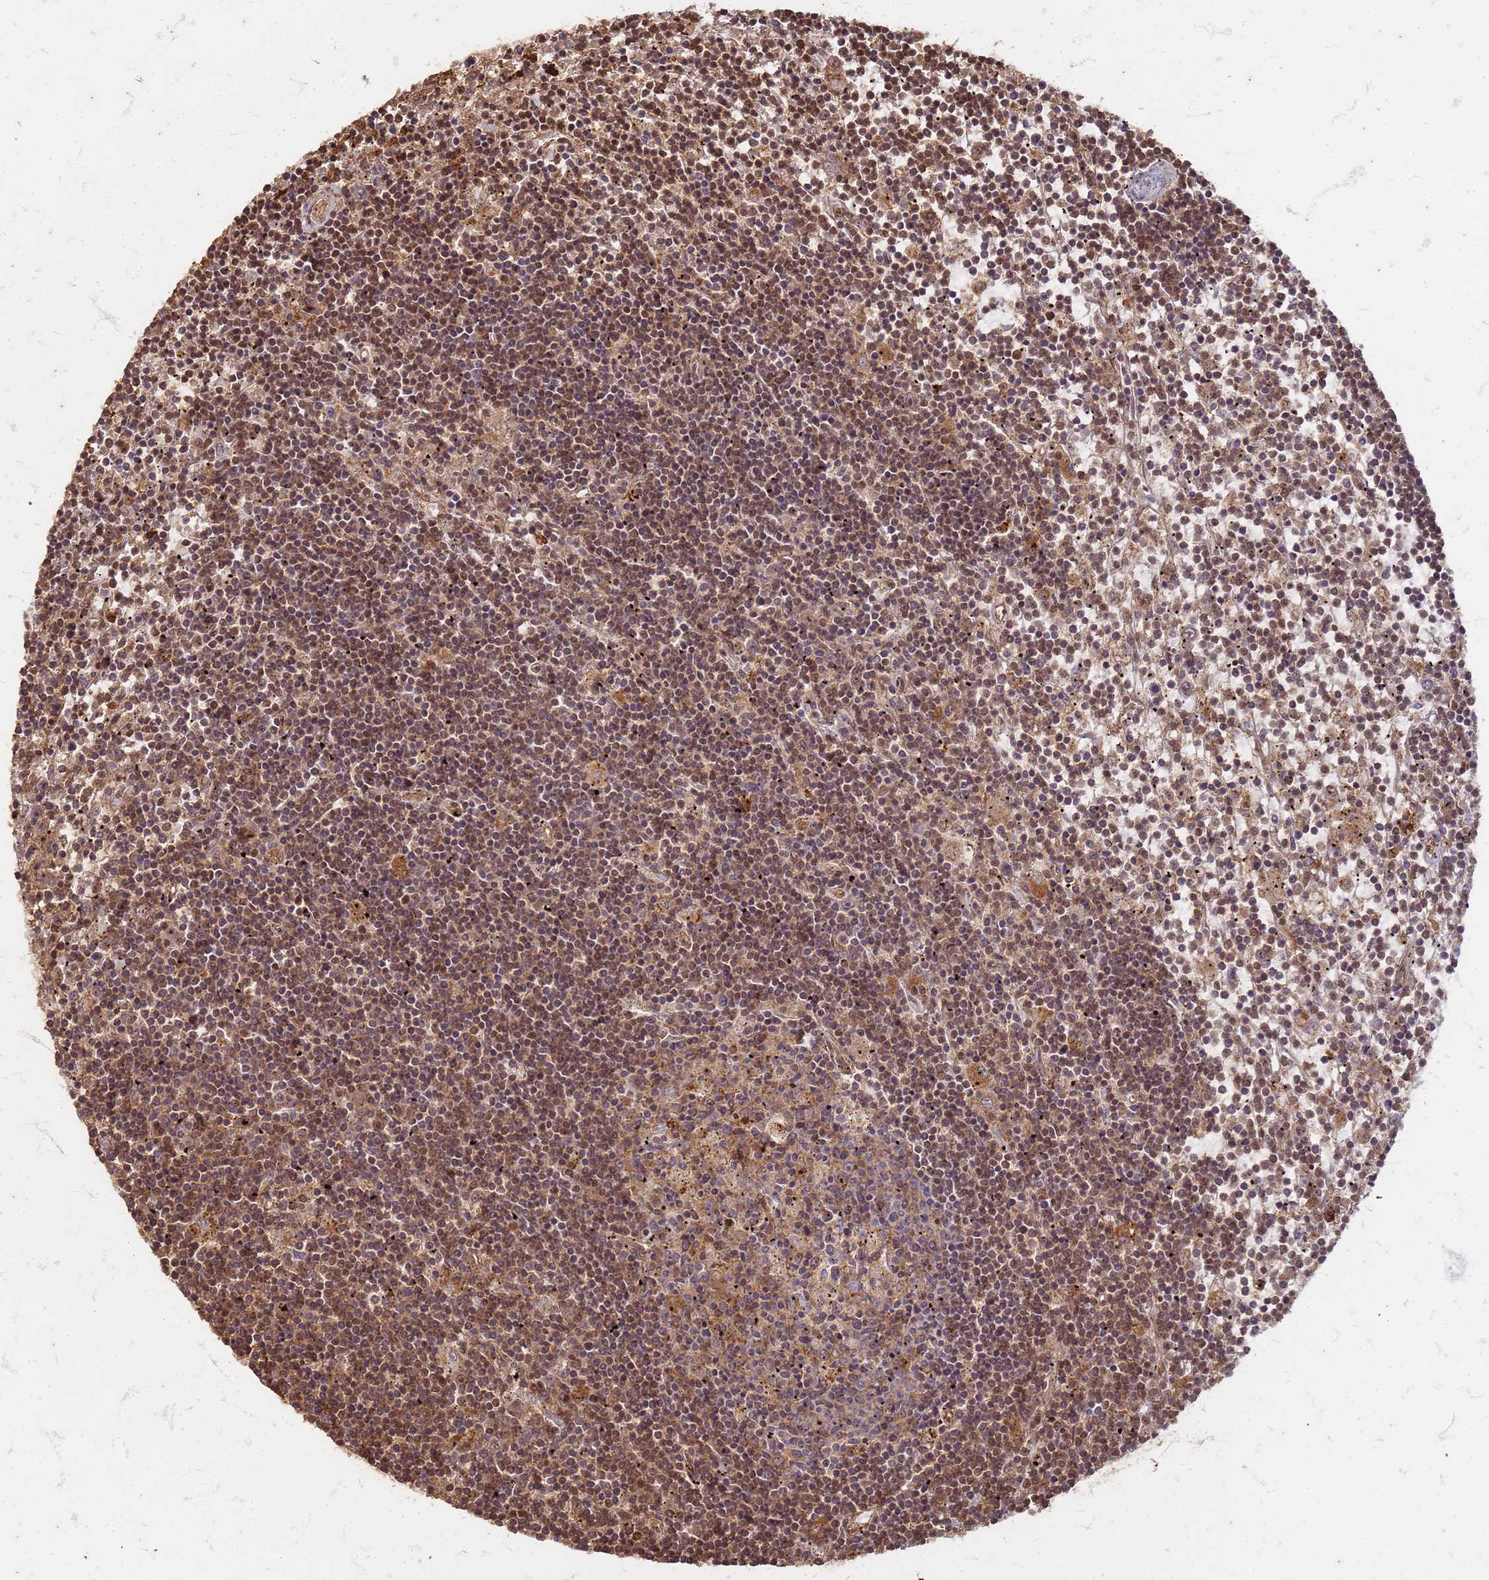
{"staining": {"intensity": "moderate", "quantity": ">75%", "location": "cytoplasmic/membranous,nuclear"}, "tissue": "lymphoma", "cell_type": "Tumor cells", "image_type": "cancer", "snomed": [{"axis": "morphology", "description": "Malignant lymphoma, non-Hodgkin's type, Low grade"}, {"axis": "topography", "description": "Spleen"}], "caption": "Immunohistochemical staining of human malignant lymphoma, non-Hodgkin's type (low-grade) displays medium levels of moderate cytoplasmic/membranous and nuclear protein staining in about >75% of tumor cells.", "gene": "KIF26A", "patient": {"sex": "male", "age": 76}}